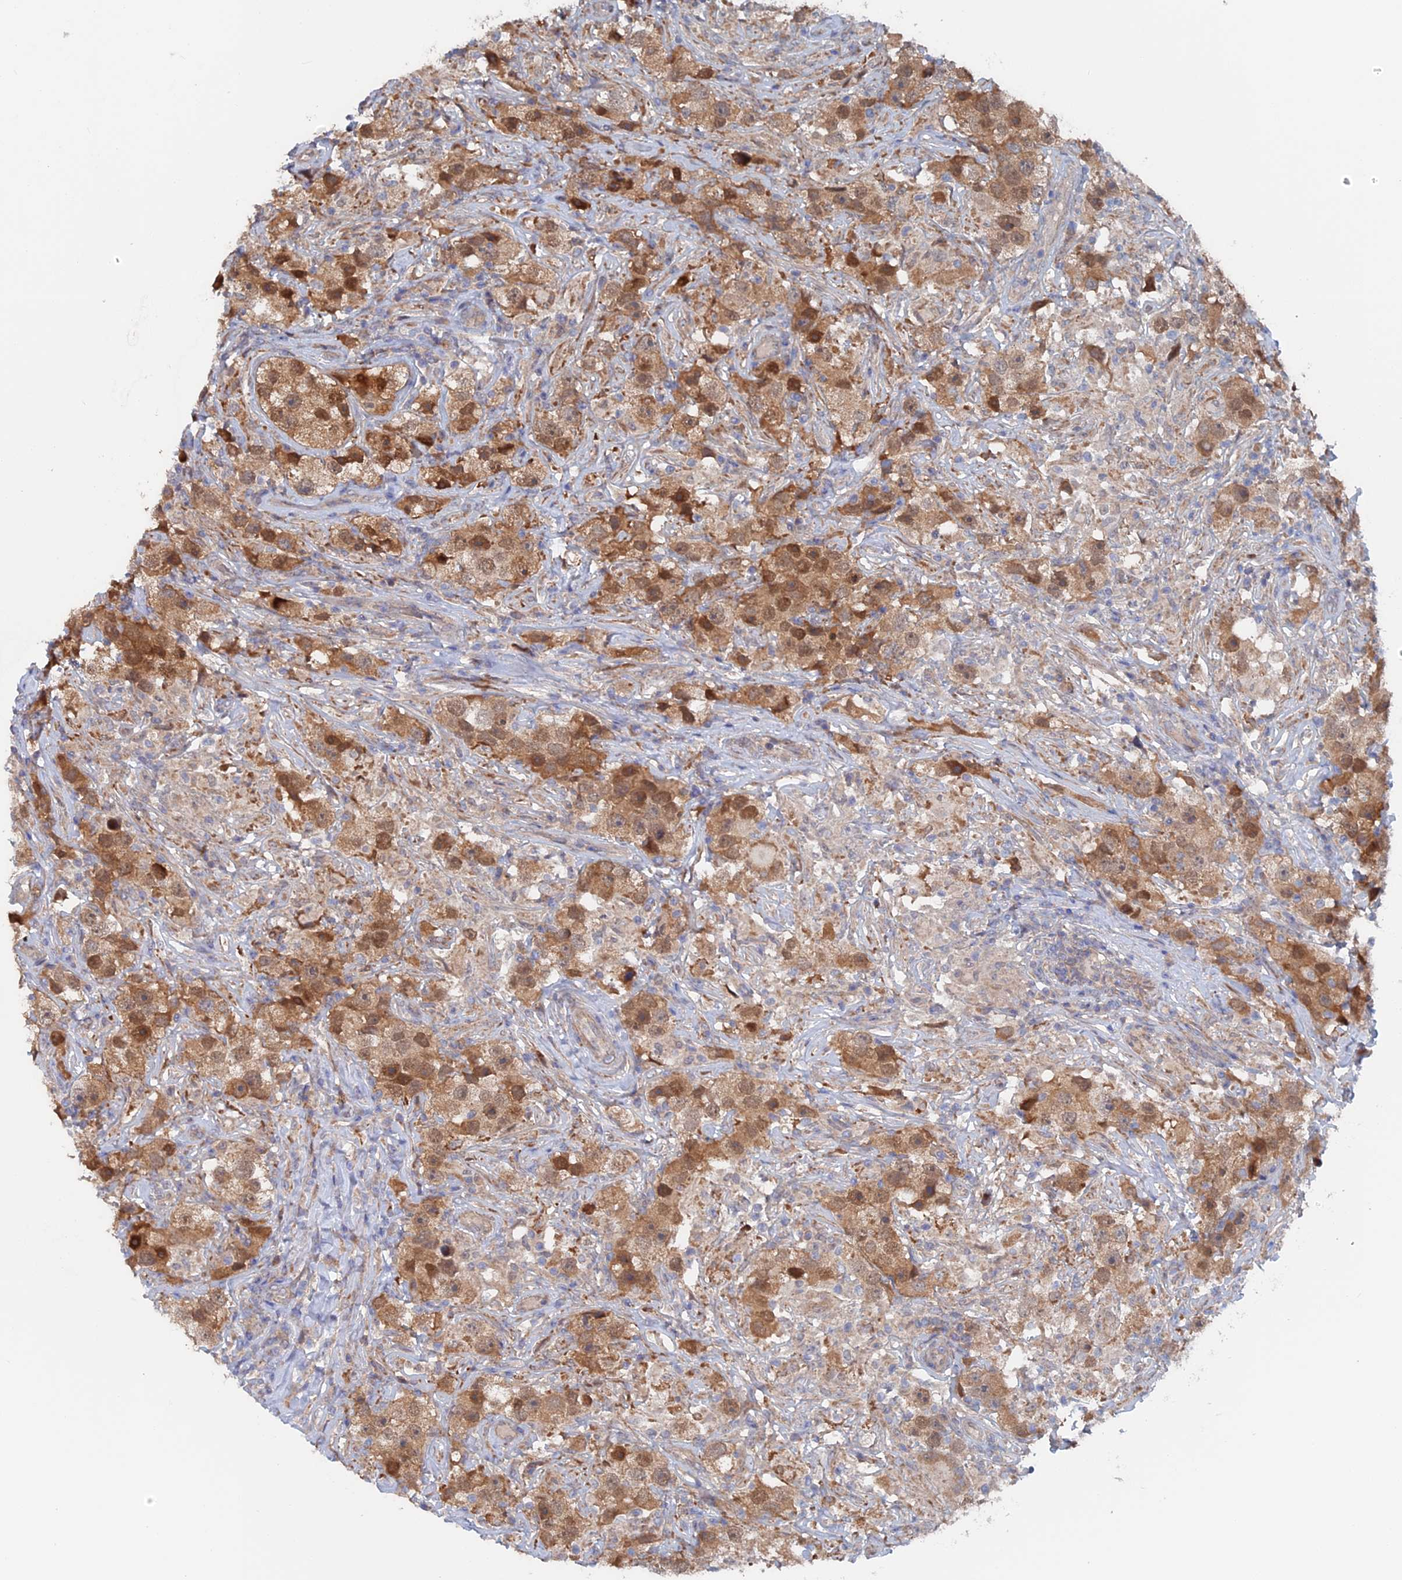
{"staining": {"intensity": "moderate", "quantity": ">75%", "location": "cytoplasmic/membranous,nuclear"}, "tissue": "testis cancer", "cell_type": "Tumor cells", "image_type": "cancer", "snomed": [{"axis": "morphology", "description": "Seminoma, NOS"}, {"axis": "topography", "description": "Testis"}], "caption": "Immunohistochemical staining of seminoma (testis) shows moderate cytoplasmic/membranous and nuclear protein expression in about >75% of tumor cells.", "gene": "ELOVL6", "patient": {"sex": "male", "age": 49}}